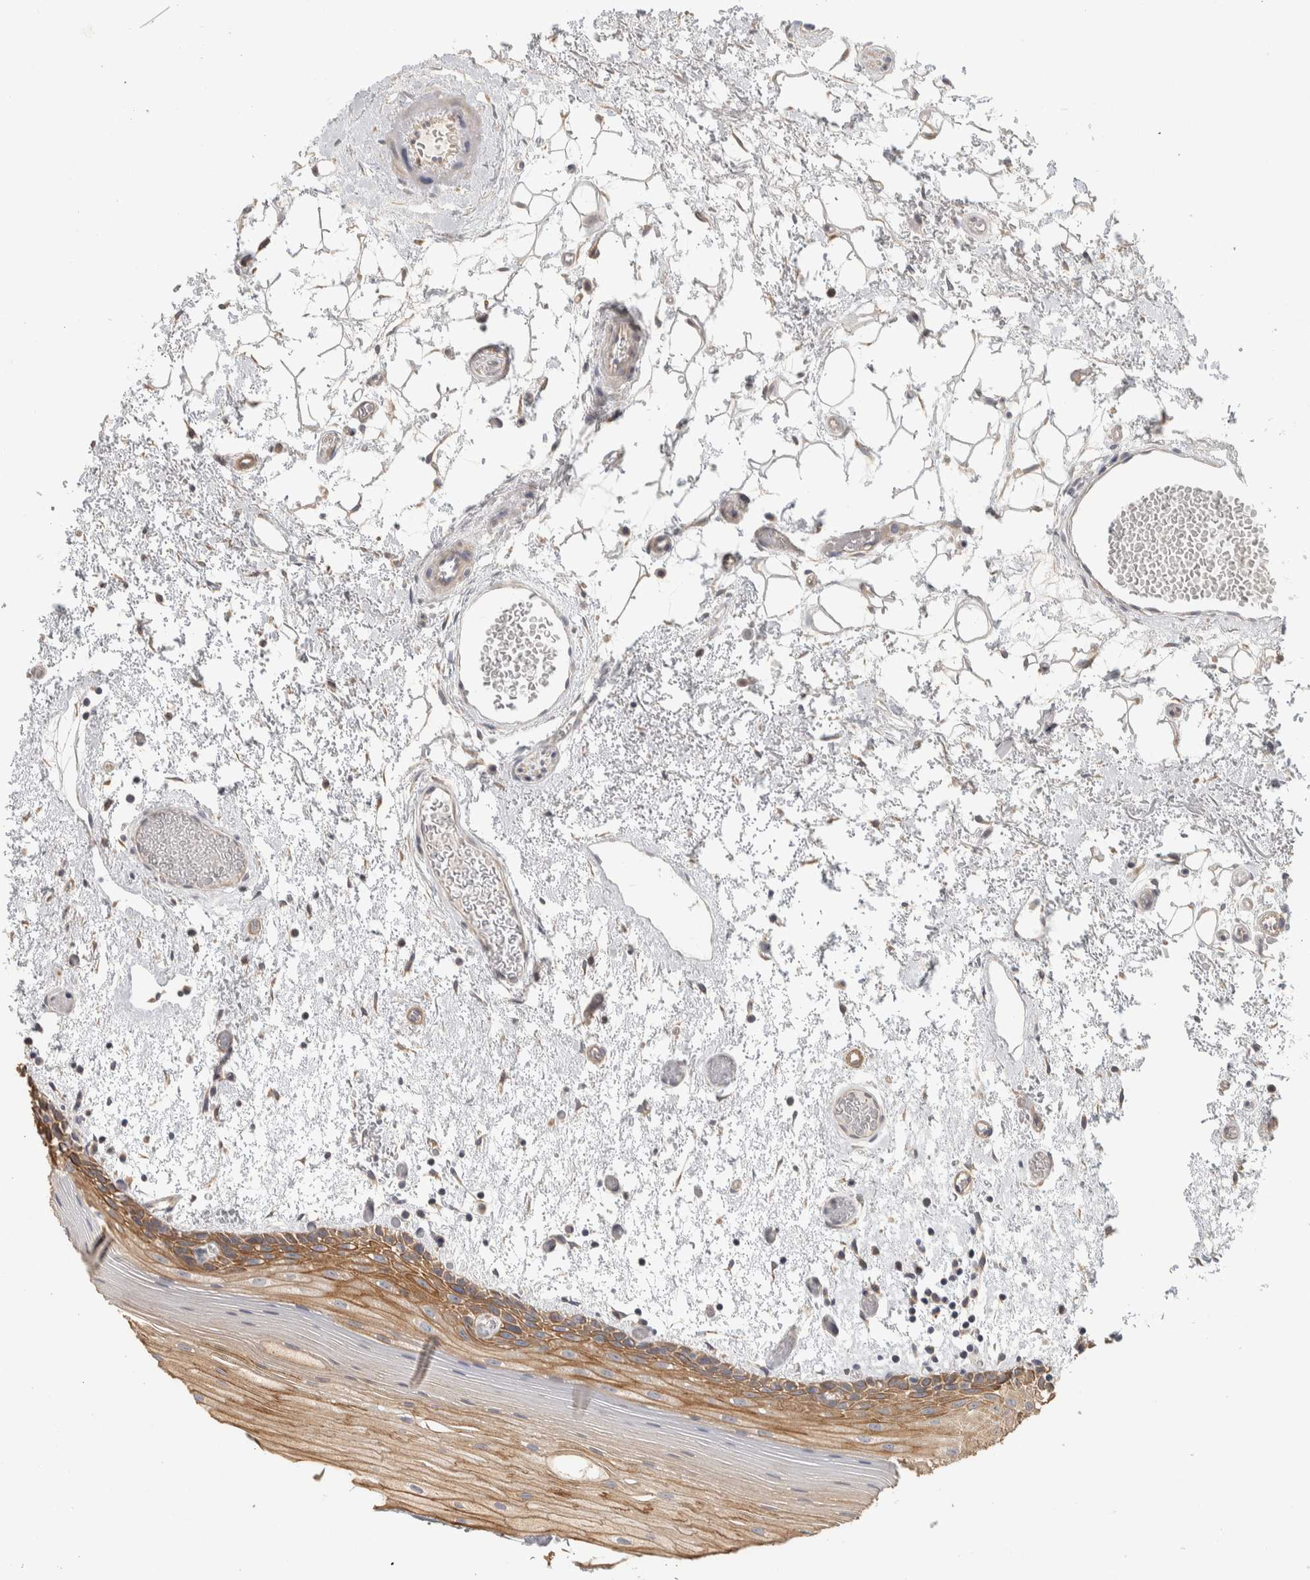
{"staining": {"intensity": "moderate", "quantity": ">75%", "location": "cytoplasmic/membranous"}, "tissue": "oral mucosa", "cell_type": "Squamous epithelial cells", "image_type": "normal", "snomed": [{"axis": "morphology", "description": "Normal tissue, NOS"}, {"axis": "topography", "description": "Oral tissue"}], "caption": "Immunohistochemistry (IHC) photomicrograph of benign human oral mucosa stained for a protein (brown), which reveals medium levels of moderate cytoplasmic/membranous expression in about >75% of squamous epithelial cells.", "gene": "DCXR", "patient": {"sex": "male", "age": 52}}